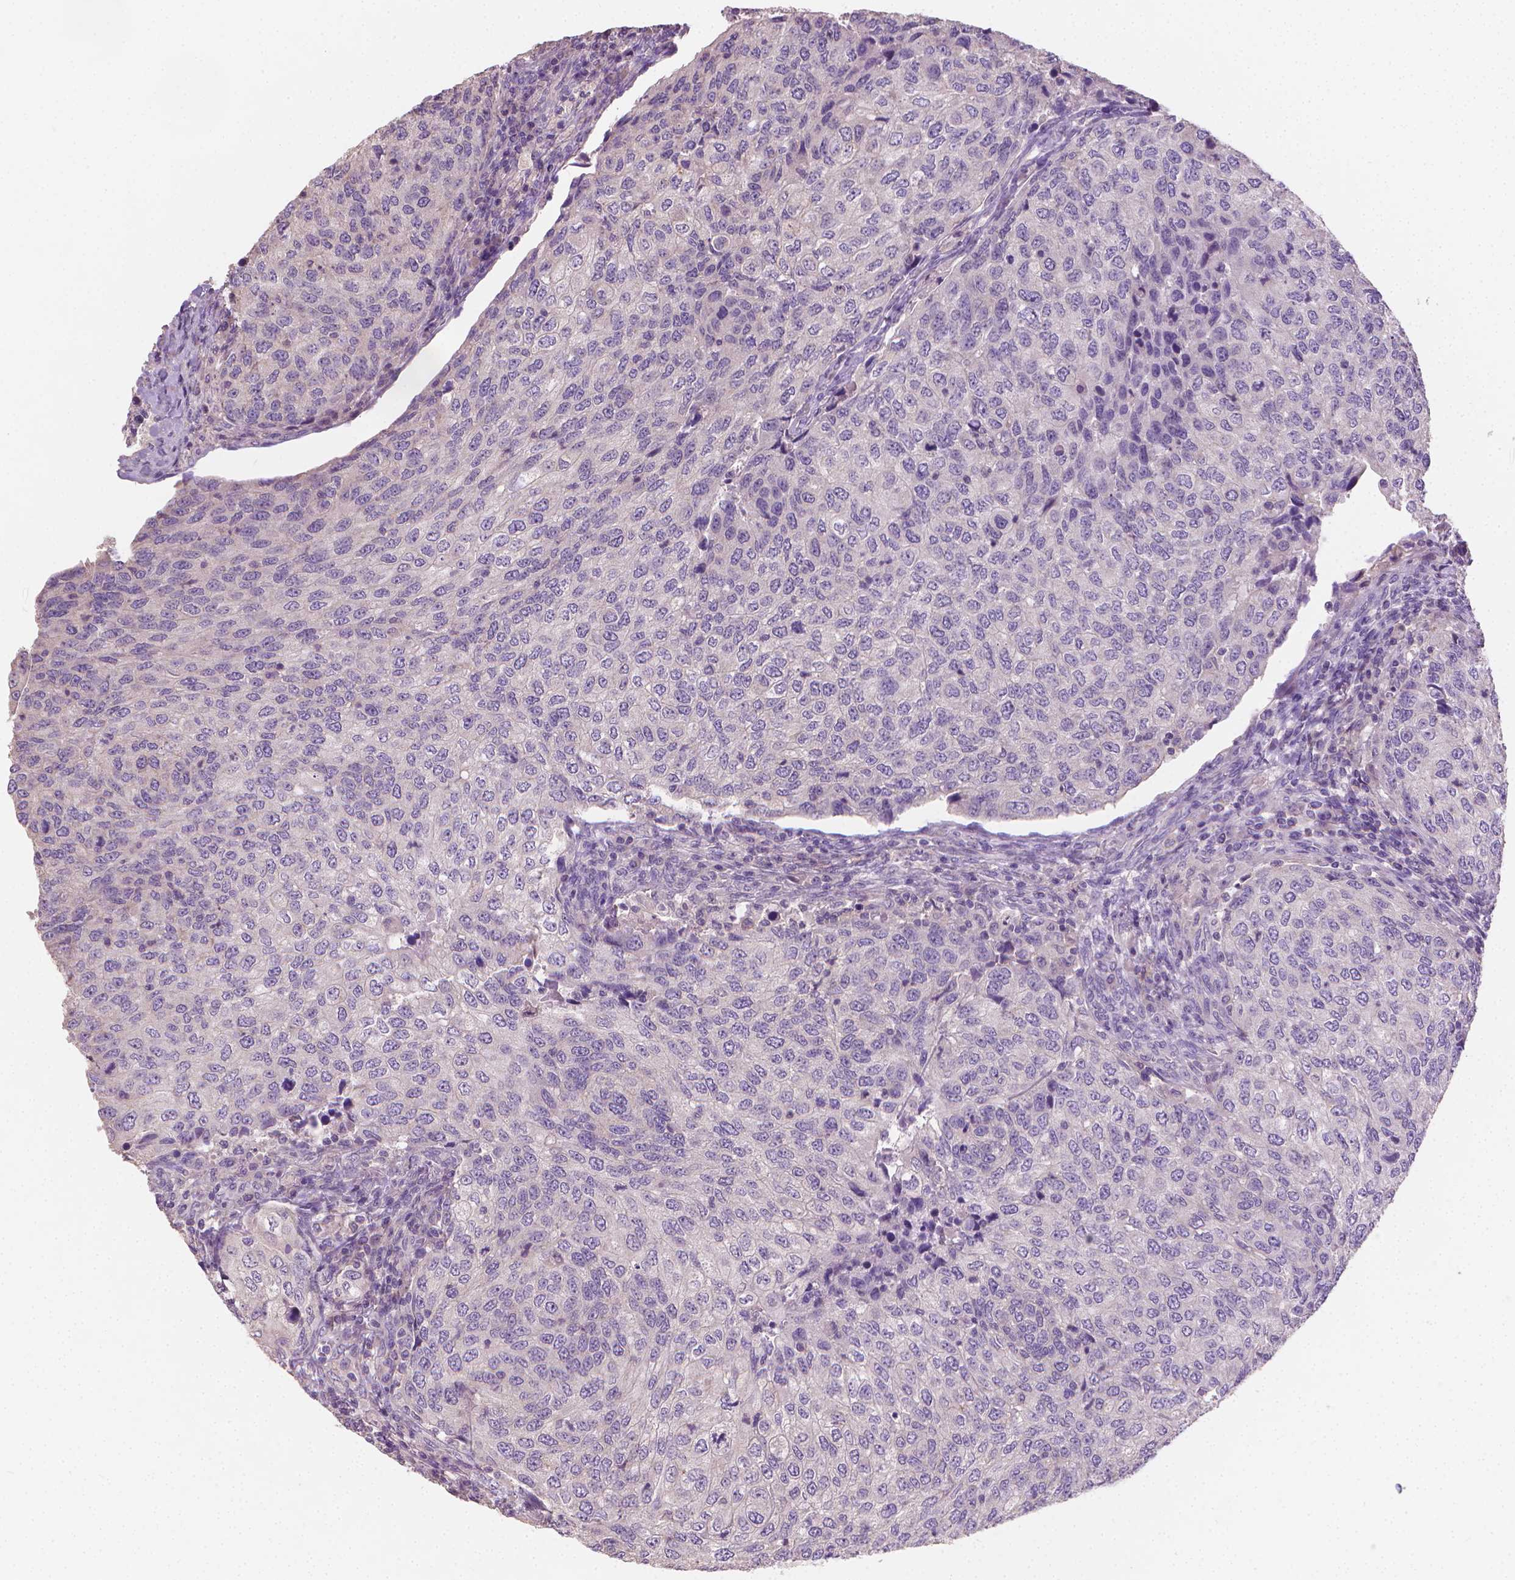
{"staining": {"intensity": "negative", "quantity": "none", "location": "none"}, "tissue": "urothelial cancer", "cell_type": "Tumor cells", "image_type": "cancer", "snomed": [{"axis": "morphology", "description": "Urothelial carcinoma, High grade"}, {"axis": "topography", "description": "Urinary bladder"}], "caption": "IHC micrograph of high-grade urothelial carcinoma stained for a protein (brown), which exhibits no positivity in tumor cells. (IHC, brightfield microscopy, high magnification).", "gene": "CATIP", "patient": {"sex": "female", "age": 78}}